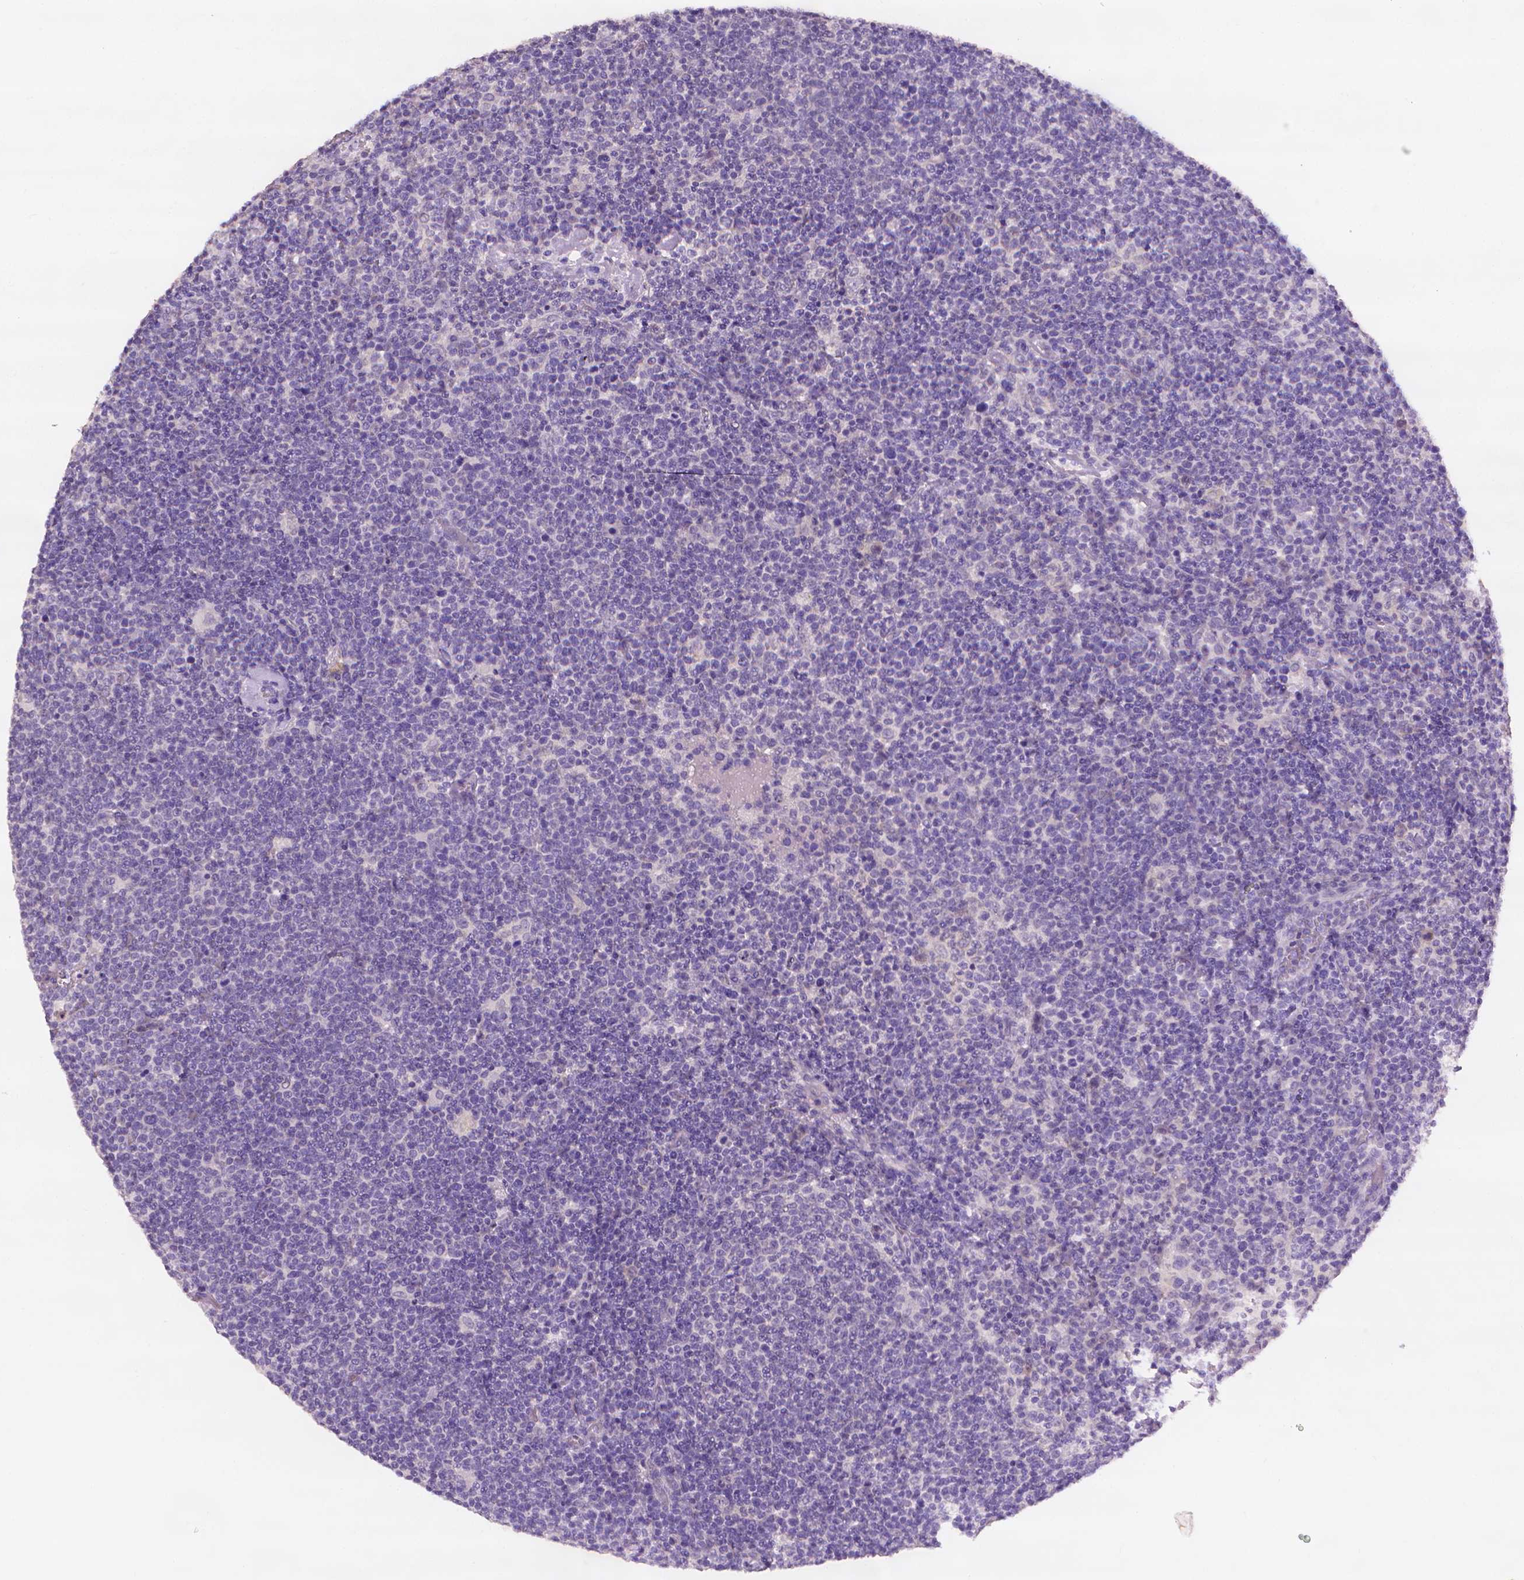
{"staining": {"intensity": "negative", "quantity": "none", "location": "none"}, "tissue": "lymphoma", "cell_type": "Tumor cells", "image_type": "cancer", "snomed": [{"axis": "morphology", "description": "Malignant lymphoma, non-Hodgkin's type, High grade"}, {"axis": "topography", "description": "Lymph node"}], "caption": "Micrograph shows no significant protein positivity in tumor cells of high-grade malignant lymphoma, non-Hodgkin's type. (DAB immunohistochemistry with hematoxylin counter stain).", "gene": "FASN", "patient": {"sex": "male", "age": 61}}